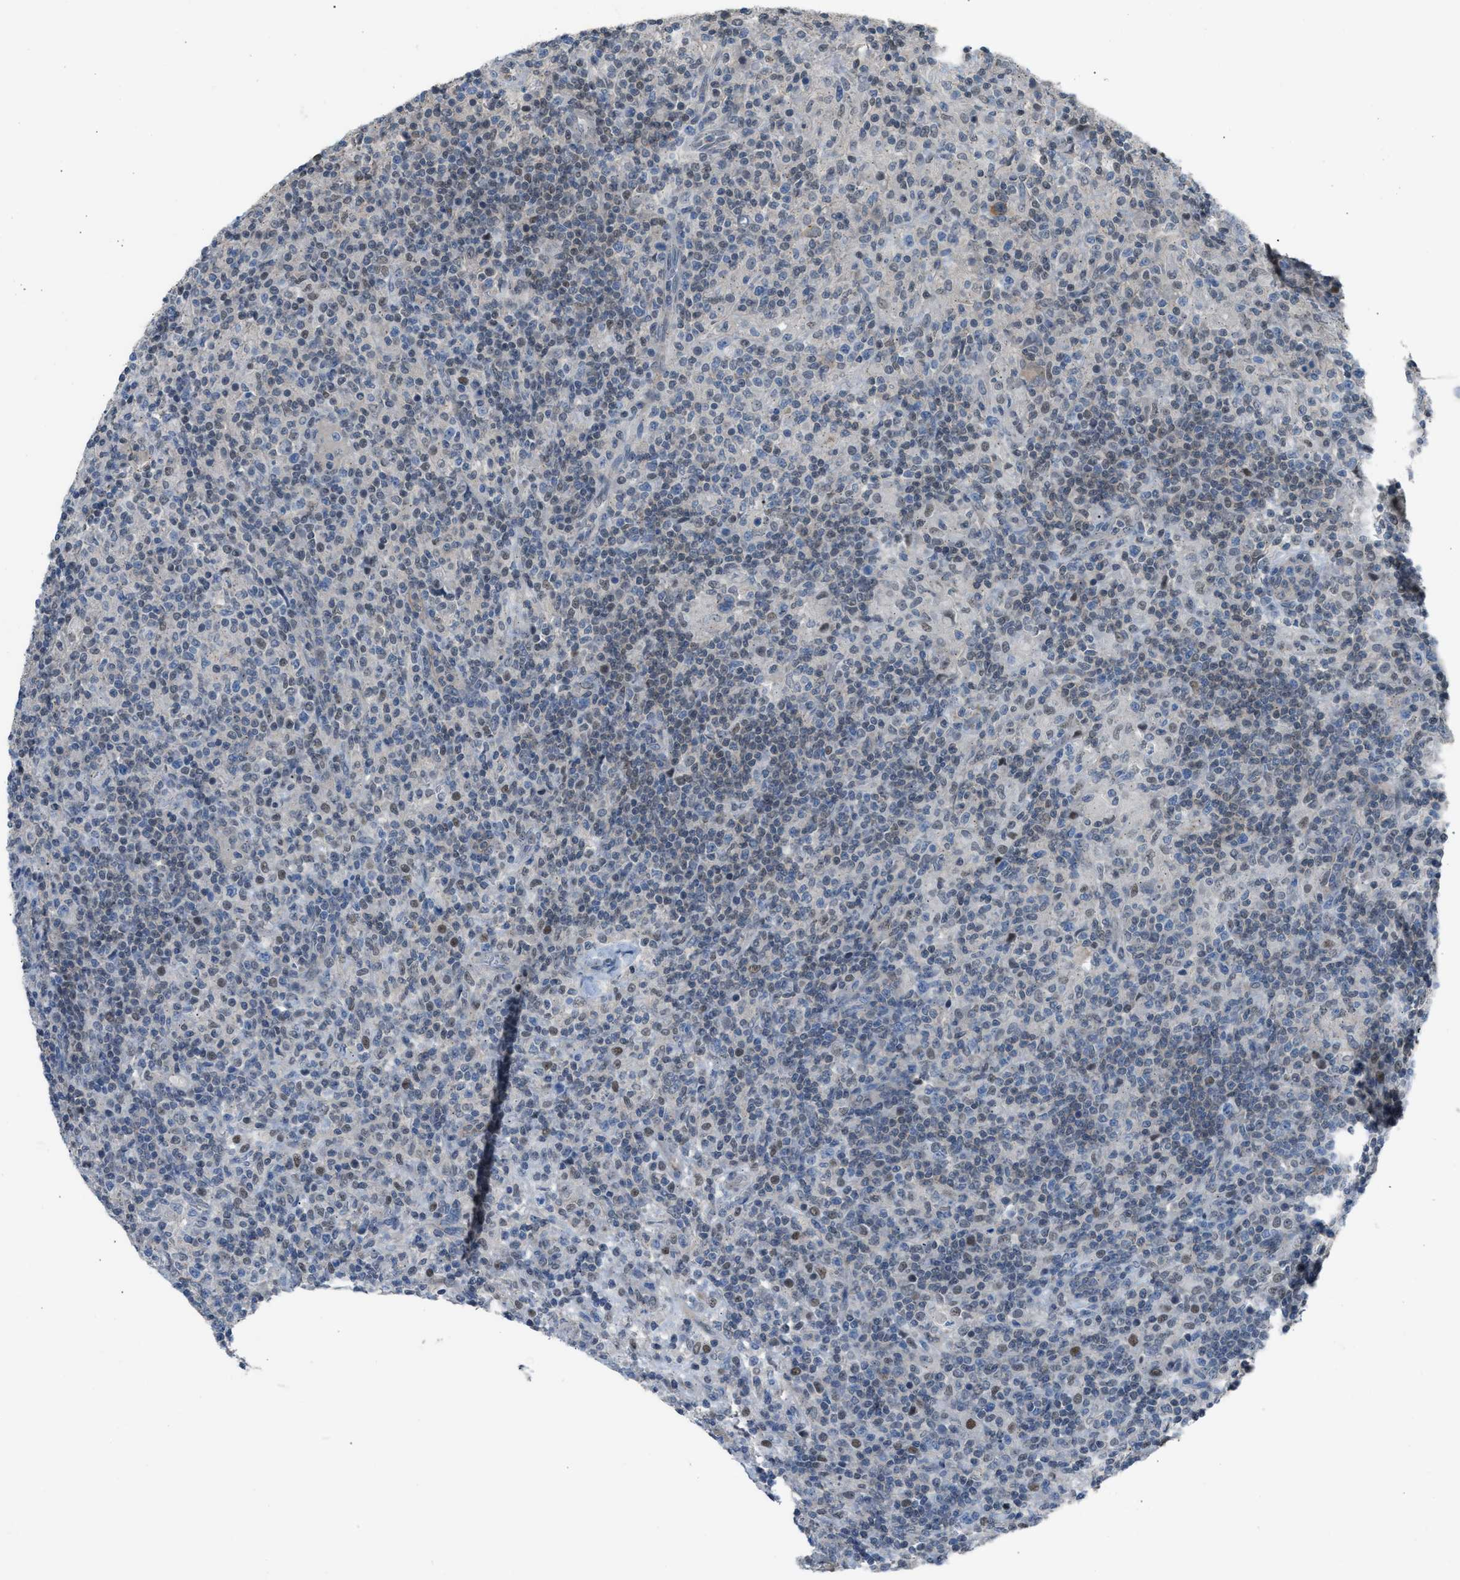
{"staining": {"intensity": "negative", "quantity": "none", "location": "none"}, "tissue": "lymphoma", "cell_type": "Tumor cells", "image_type": "cancer", "snomed": [{"axis": "morphology", "description": "Hodgkin's disease, NOS"}, {"axis": "topography", "description": "Lymph node"}], "caption": "Hodgkin's disease was stained to show a protein in brown. There is no significant staining in tumor cells. The staining was performed using DAB (3,3'-diaminobenzidine) to visualize the protein expression in brown, while the nuclei were stained in blue with hematoxylin (Magnification: 20x).", "gene": "CRTC1", "patient": {"sex": "male", "age": 70}}